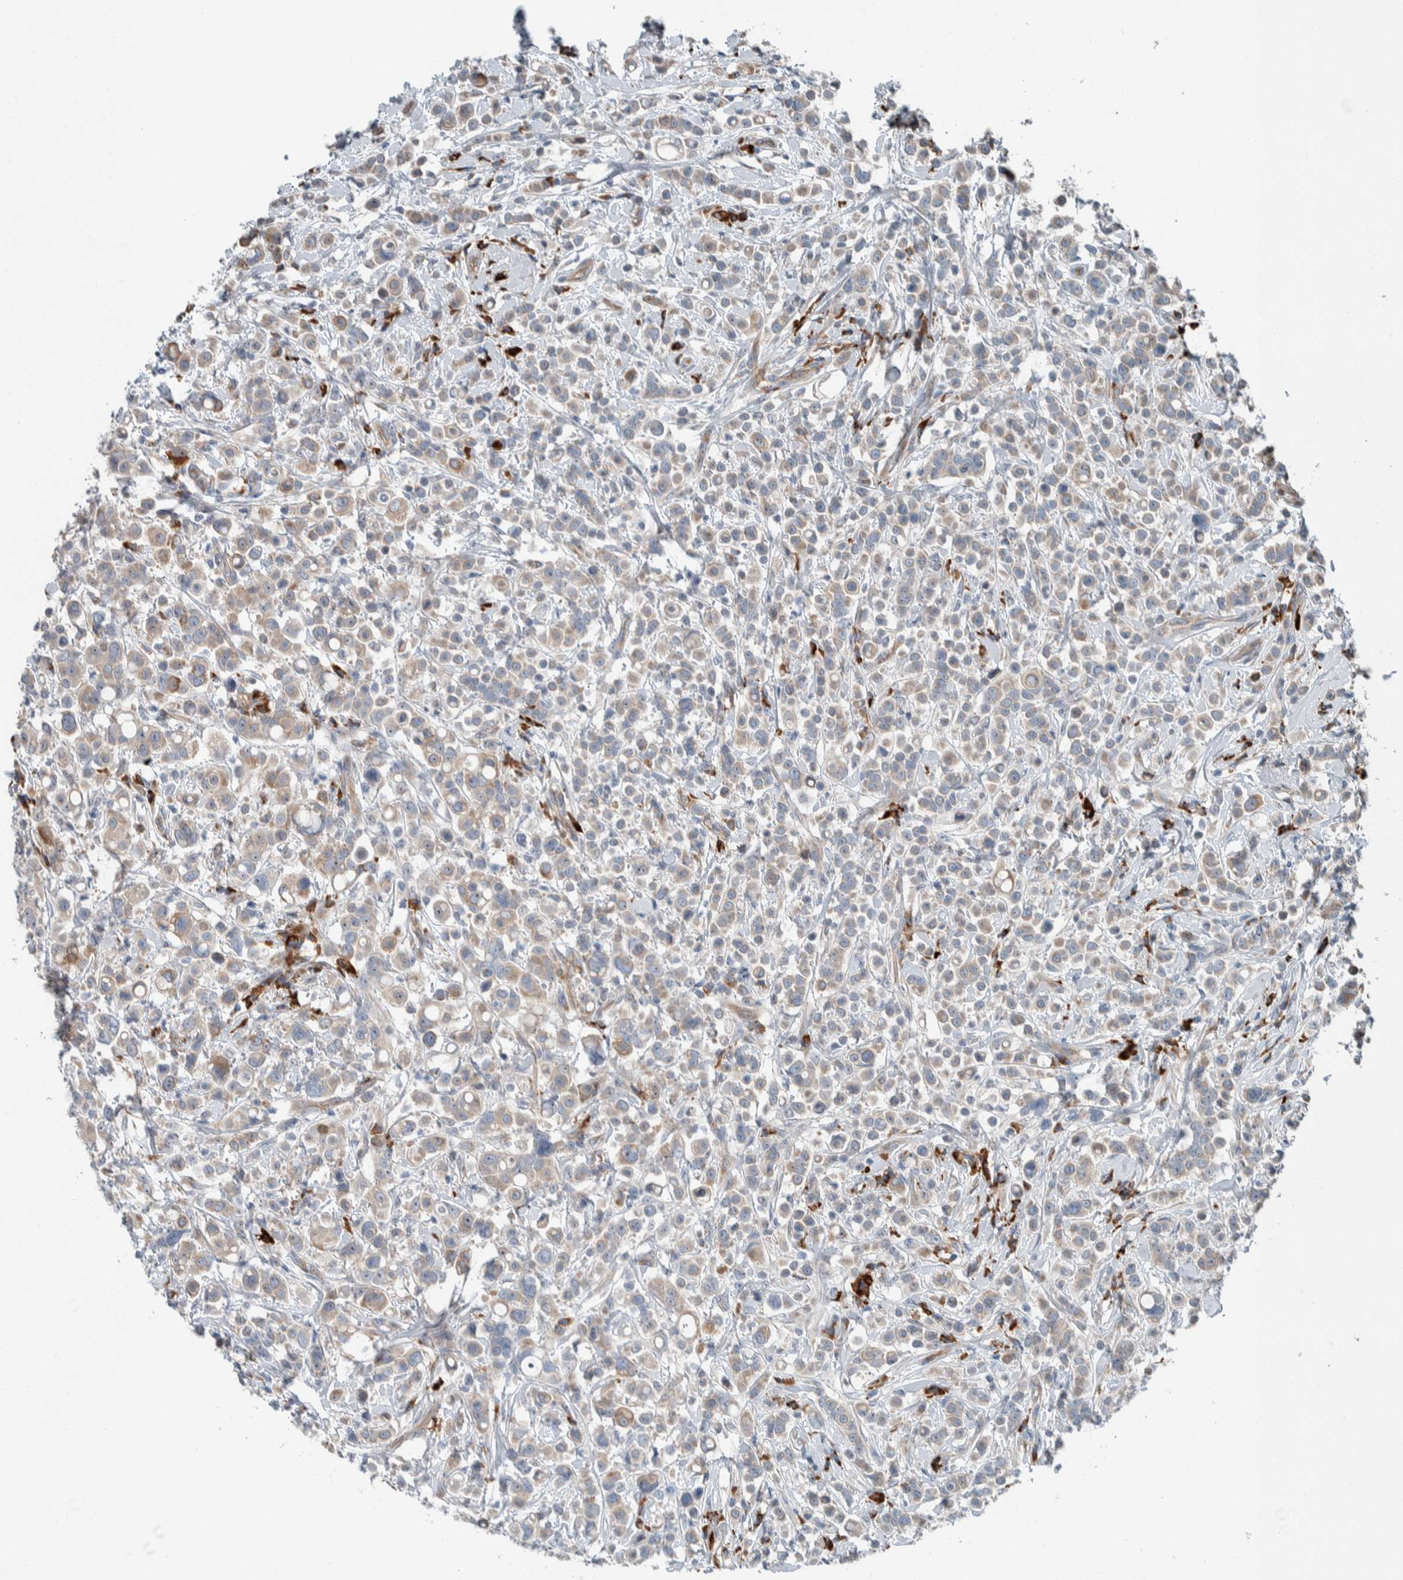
{"staining": {"intensity": "weak", "quantity": "<25%", "location": "cytoplasmic/membranous"}, "tissue": "breast cancer", "cell_type": "Tumor cells", "image_type": "cancer", "snomed": [{"axis": "morphology", "description": "Duct carcinoma"}, {"axis": "topography", "description": "Breast"}], "caption": "Histopathology image shows no significant protein expression in tumor cells of breast intraductal carcinoma.", "gene": "USP25", "patient": {"sex": "female", "age": 27}}